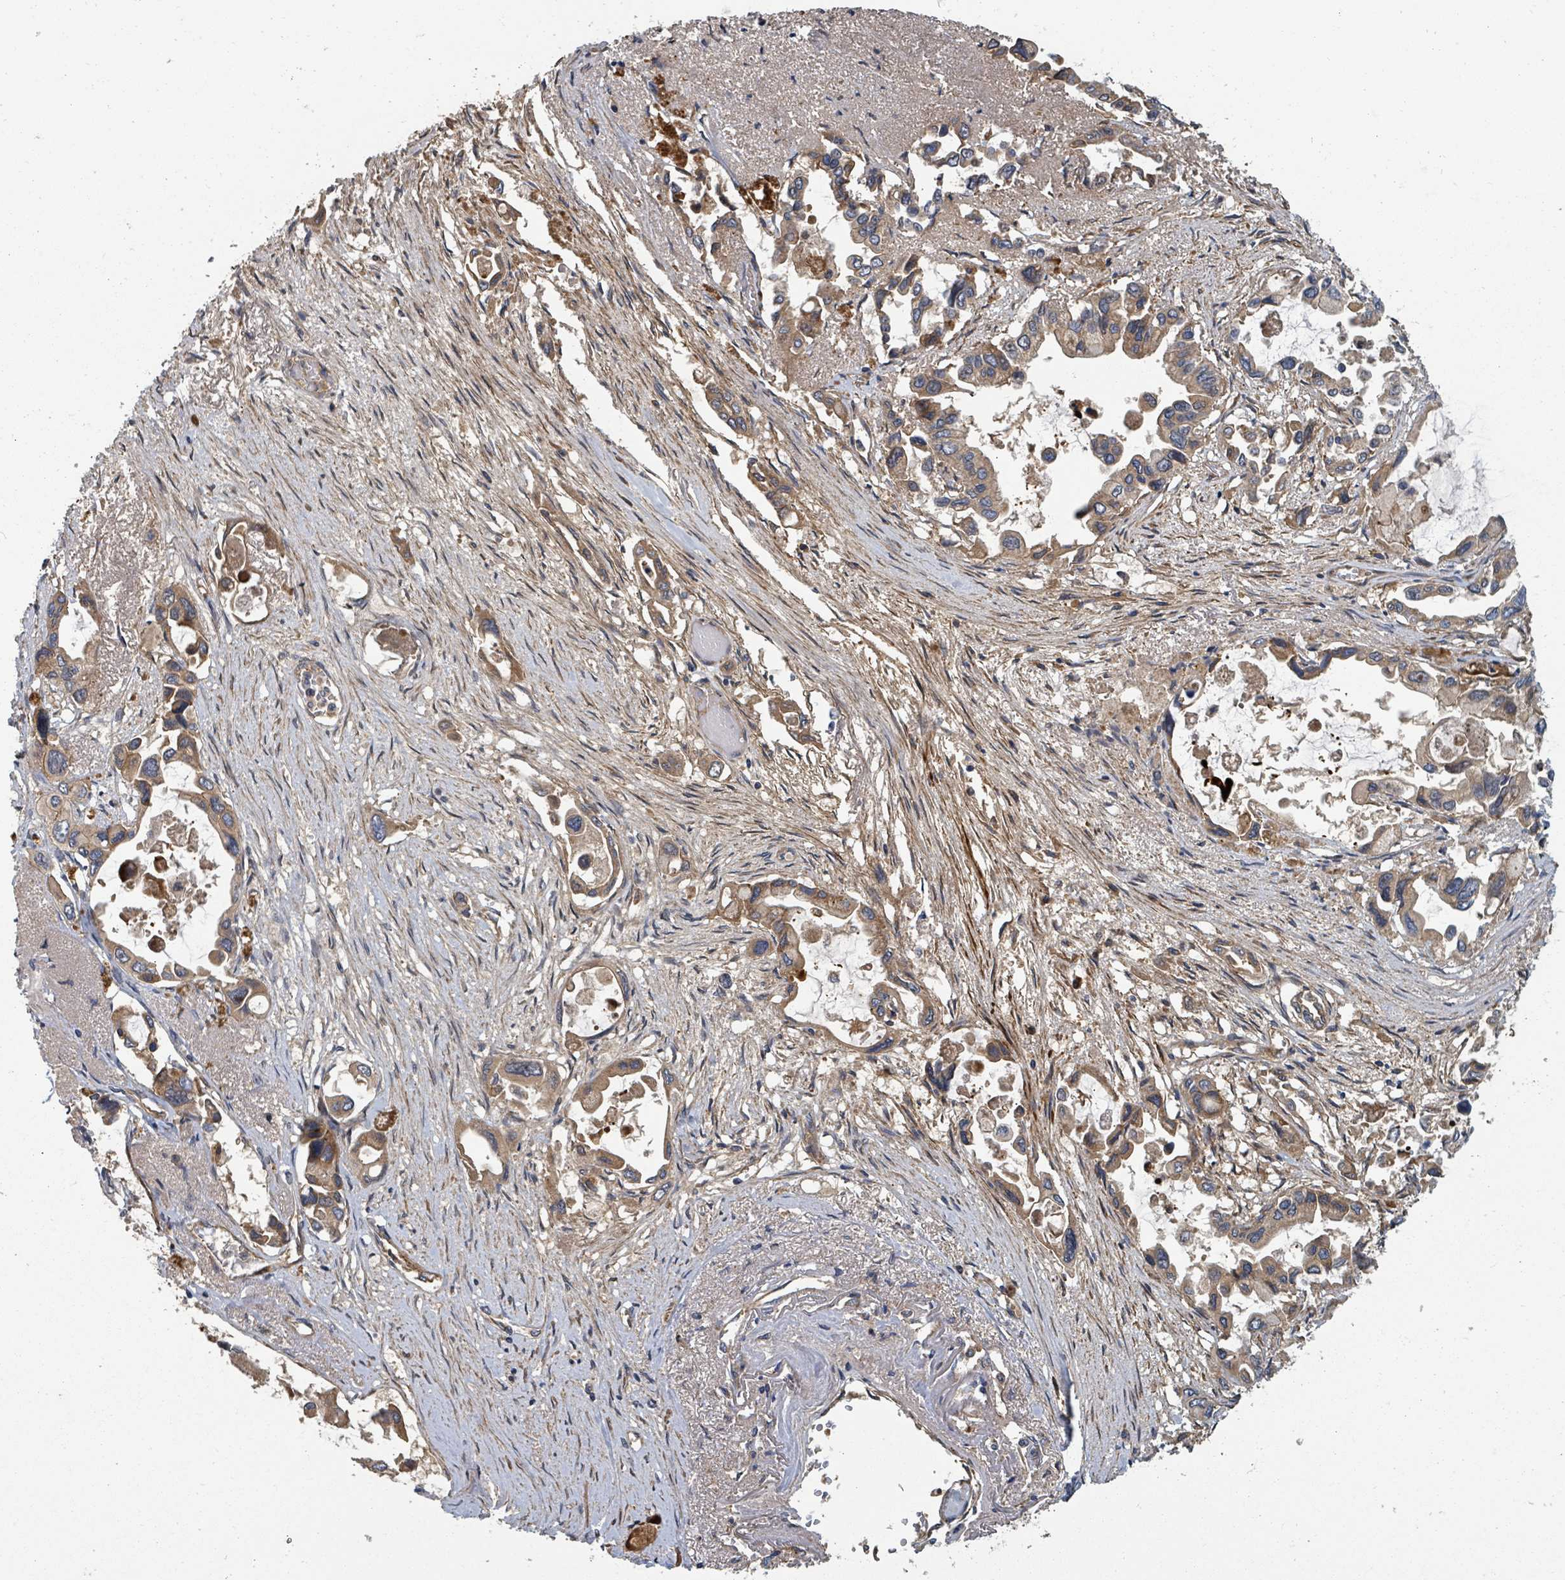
{"staining": {"intensity": "moderate", "quantity": ">75%", "location": "cytoplasmic/membranous"}, "tissue": "pancreatic cancer", "cell_type": "Tumor cells", "image_type": "cancer", "snomed": [{"axis": "morphology", "description": "Adenocarcinoma, NOS"}, {"axis": "topography", "description": "Pancreas"}], "caption": "Protein expression analysis of human adenocarcinoma (pancreatic) reveals moderate cytoplasmic/membranous staining in about >75% of tumor cells. (IHC, brightfield microscopy, high magnification).", "gene": "DPM1", "patient": {"sex": "male", "age": 92}}